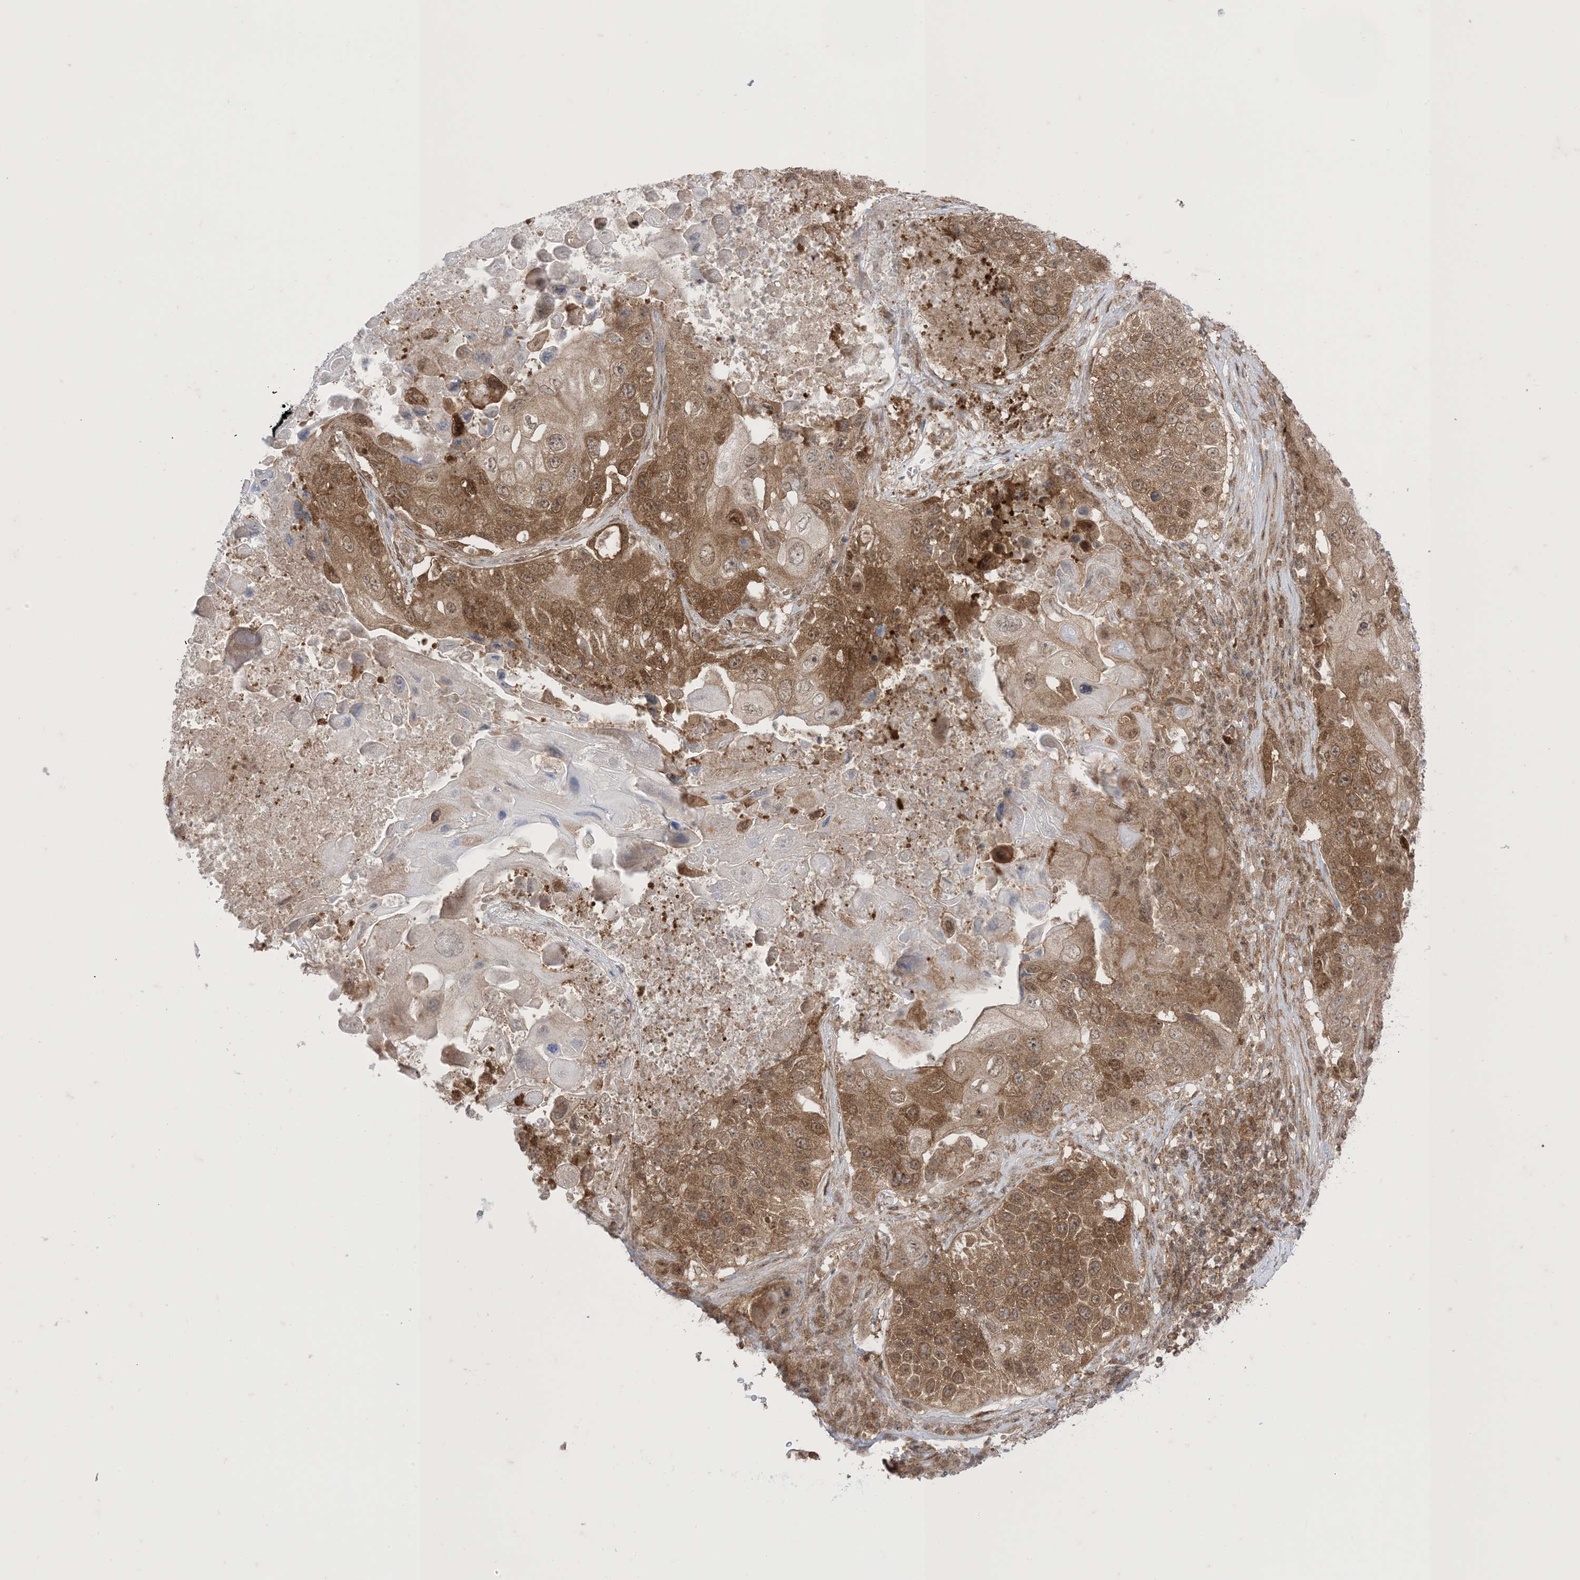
{"staining": {"intensity": "moderate", "quantity": ">75%", "location": "cytoplasmic/membranous"}, "tissue": "lung cancer", "cell_type": "Tumor cells", "image_type": "cancer", "snomed": [{"axis": "morphology", "description": "Squamous cell carcinoma, NOS"}, {"axis": "topography", "description": "Lung"}], "caption": "There is medium levels of moderate cytoplasmic/membranous expression in tumor cells of squamous cell carcinoma (lung), as demonstrated by immunohistochemical staining (brown color).", "gene": "PTPA", "patient": {"sex": "male", "age": 61}}